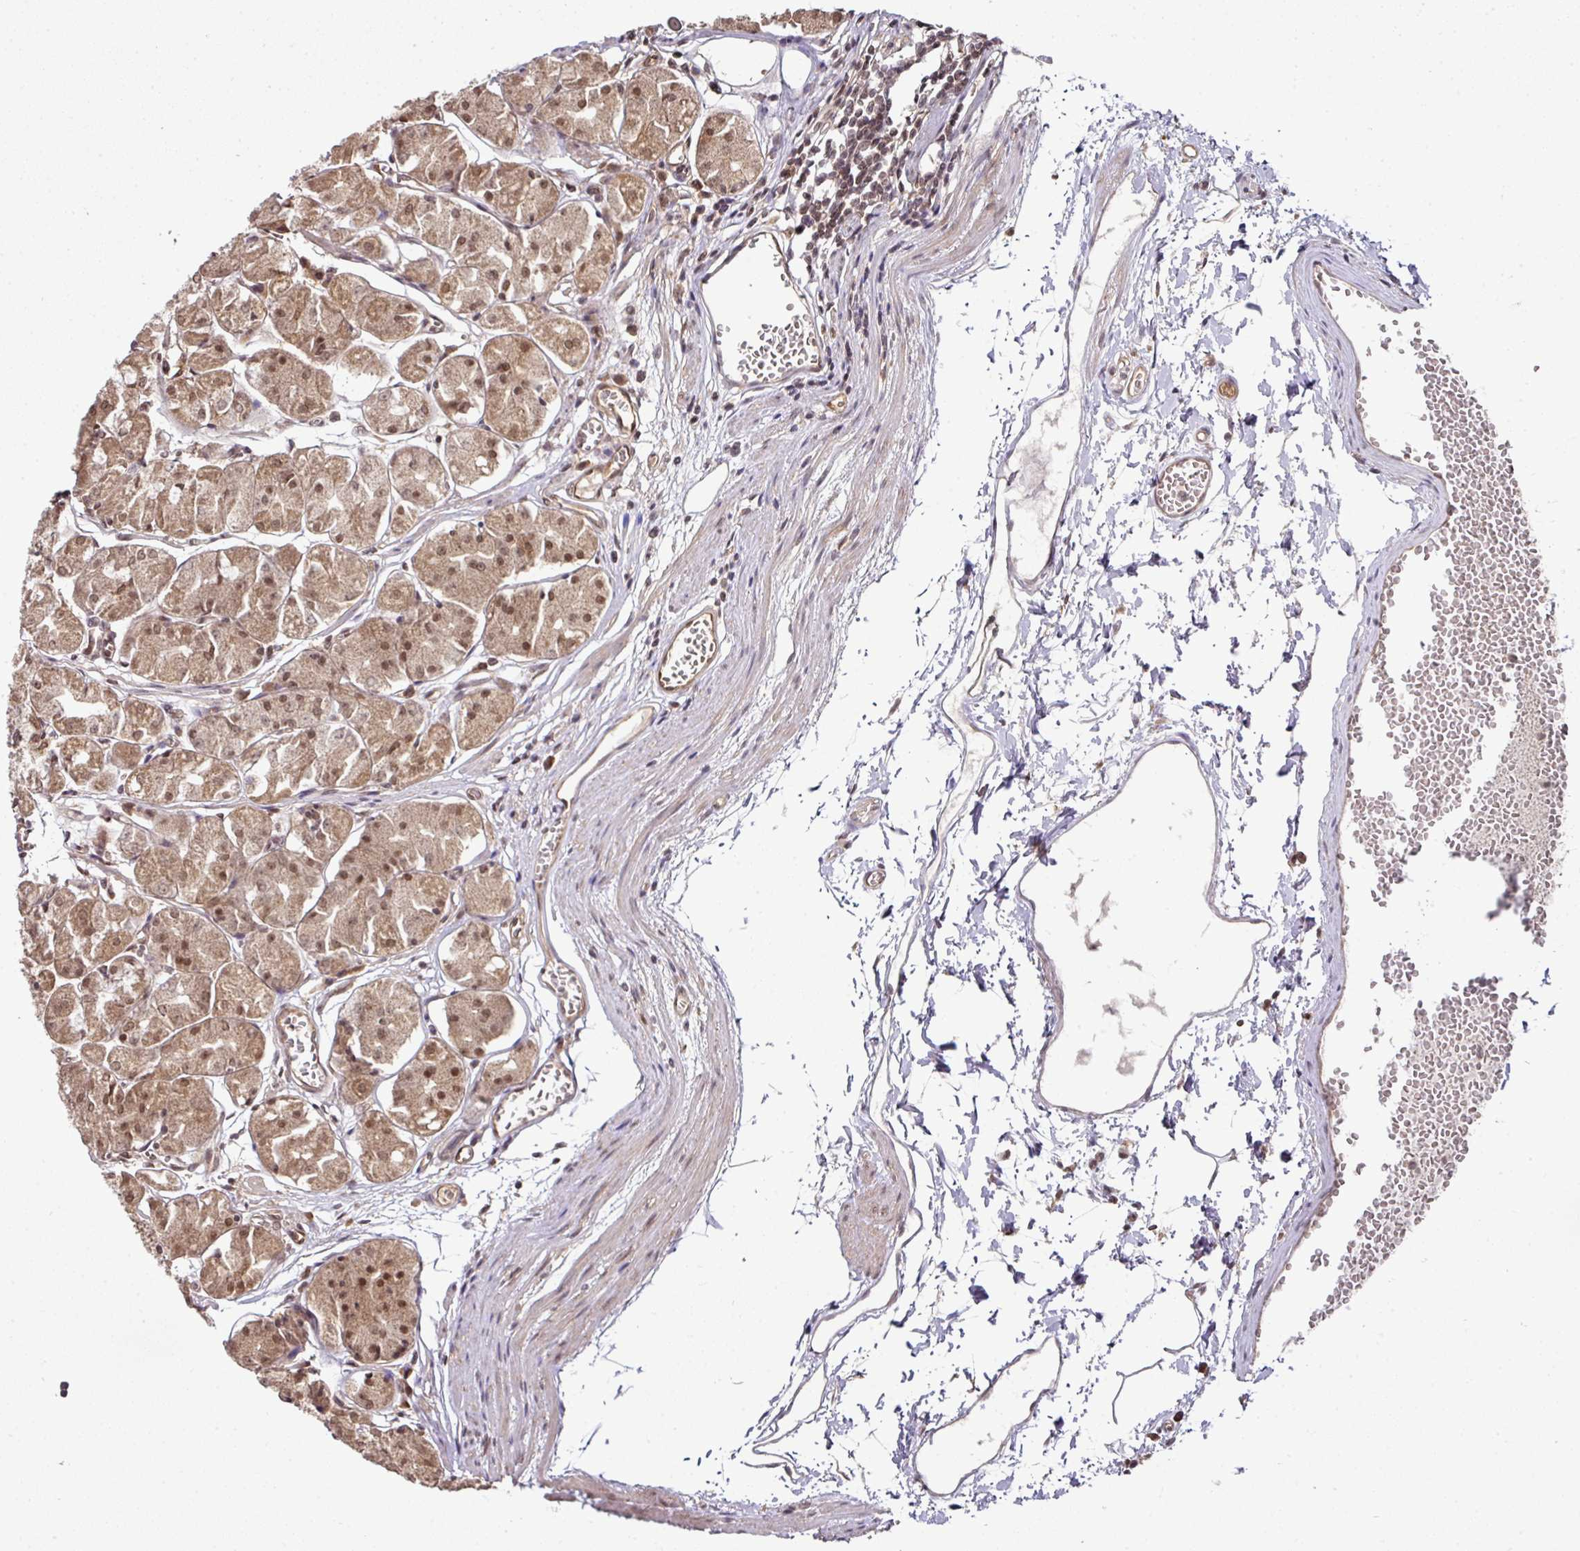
{"staining": {"intensity": "moderate", "quantity": ">75%", "location": "cytoplasmic/membranous,nuclear"}, "tissue": "stomach", "cell_type": "Glandular cells", "image_type": "normal", "snomed": [{"axis": "morphology", "description": "Normal tissue, NOS"}, {"axis": "topography", "description": "Stomach"}], "caption": "An immunohistochemistry histopathology image of benign tissue is shown. Protein staining in brown labels moderate cytoplasmic/membranous,nuclear positivity in stomach within glandular cells. Ihc stains the protein in brown and the nuclei are stained blue.", "gene": "ANKRD18A", "patient": {"sex": "male", "age": 55}}